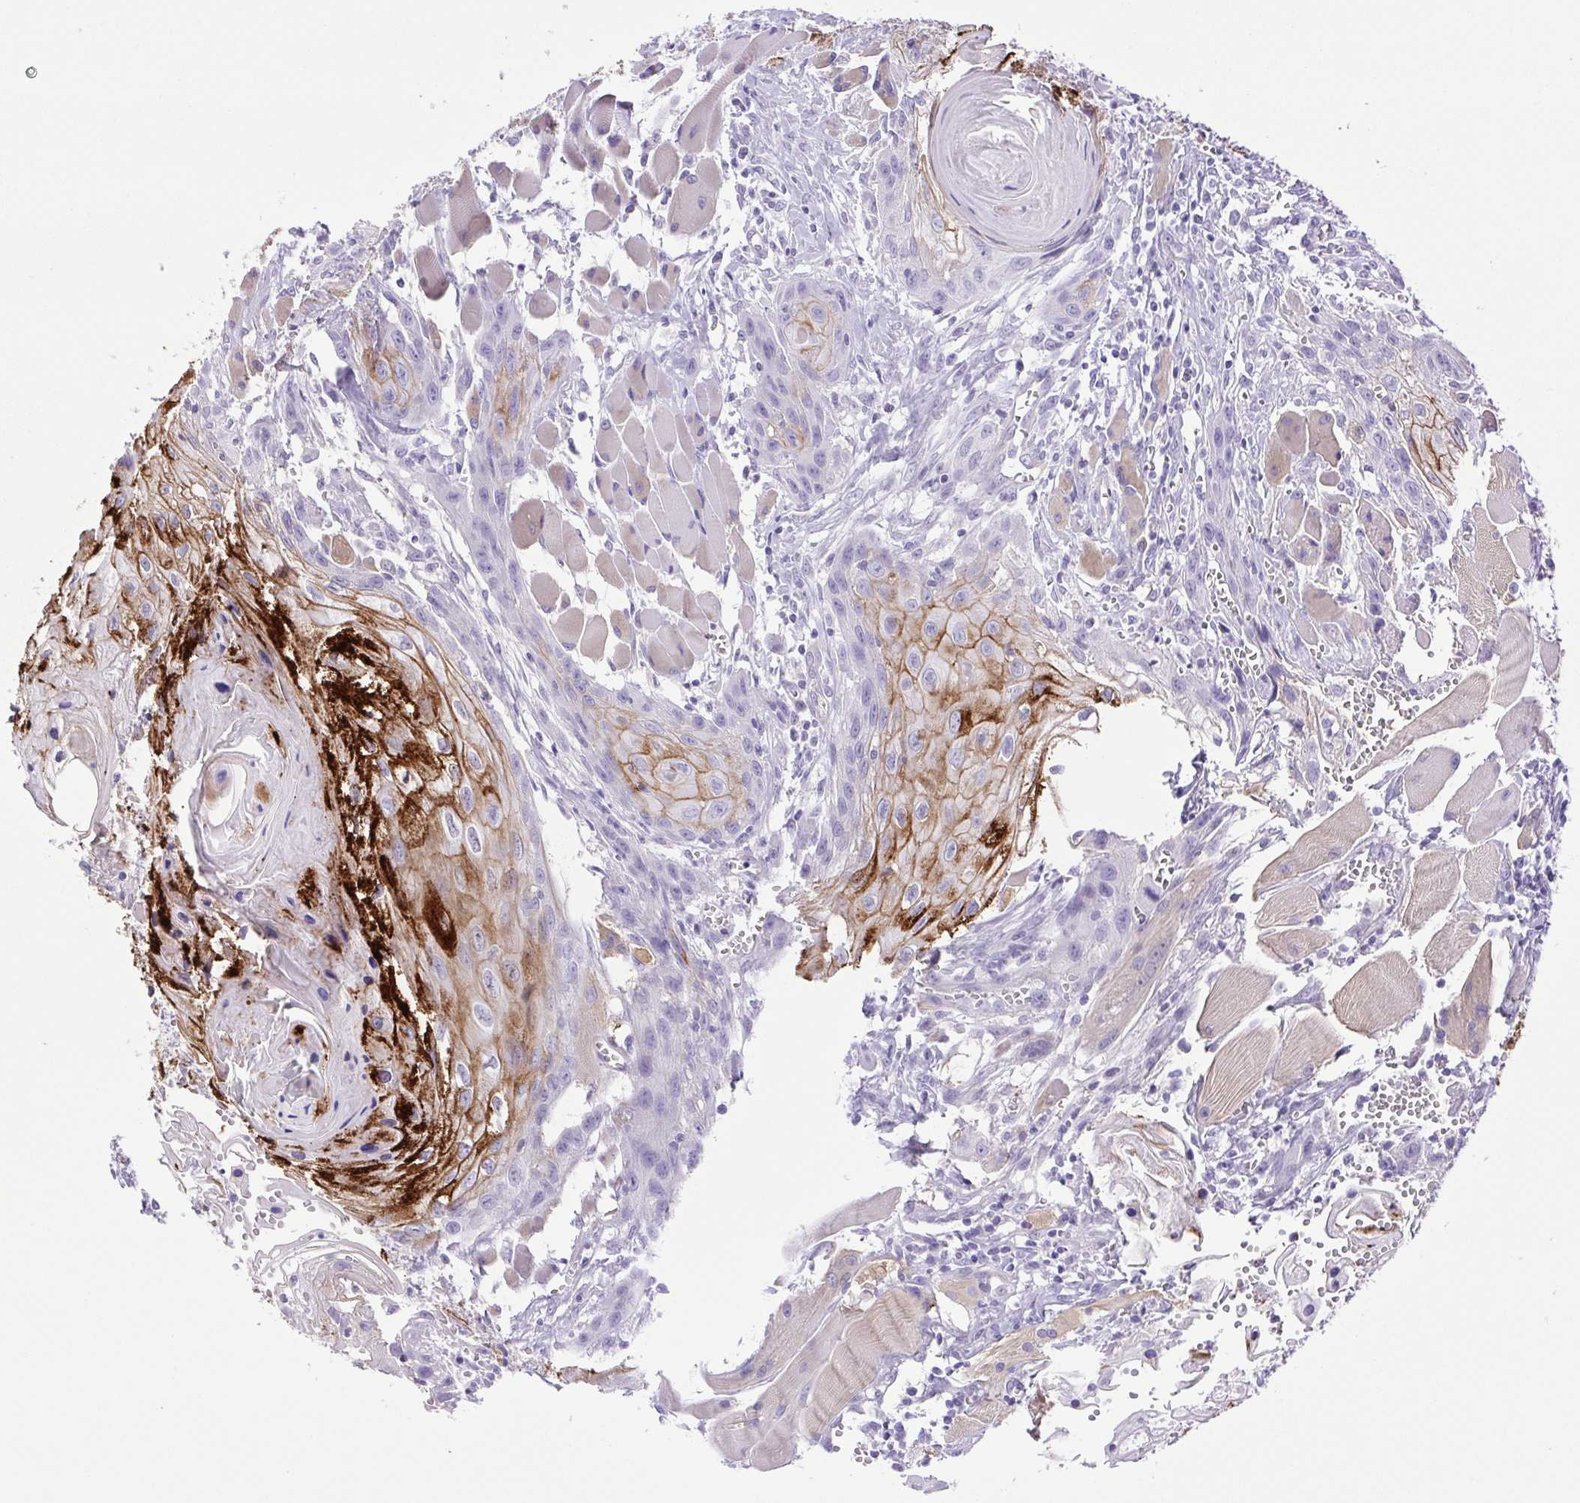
{"staining": {"intensity": "strong", "quantity": "<25%", "location": "cytoplasmic/membranous"}, "tissue": "head and neck cancer", "cell_type": "Tumor cells", "image_type": "cancer", "snomed": [{"axis": "morphology", "description": "Squamous cell carcinoma, NOS"}, {"axis": "topography", "description": "Oral tissue"}, {"axis": "topography", "description": "Head-Neck"}], "caption": "Human head and neck cancer stained for a protein (brown) demonstrates strong cytoplasmic/membranous positive staining in approximately <25% of tumor cells.", "gene": "CDSN", "patient": {"sex": "male", "age": 58}}